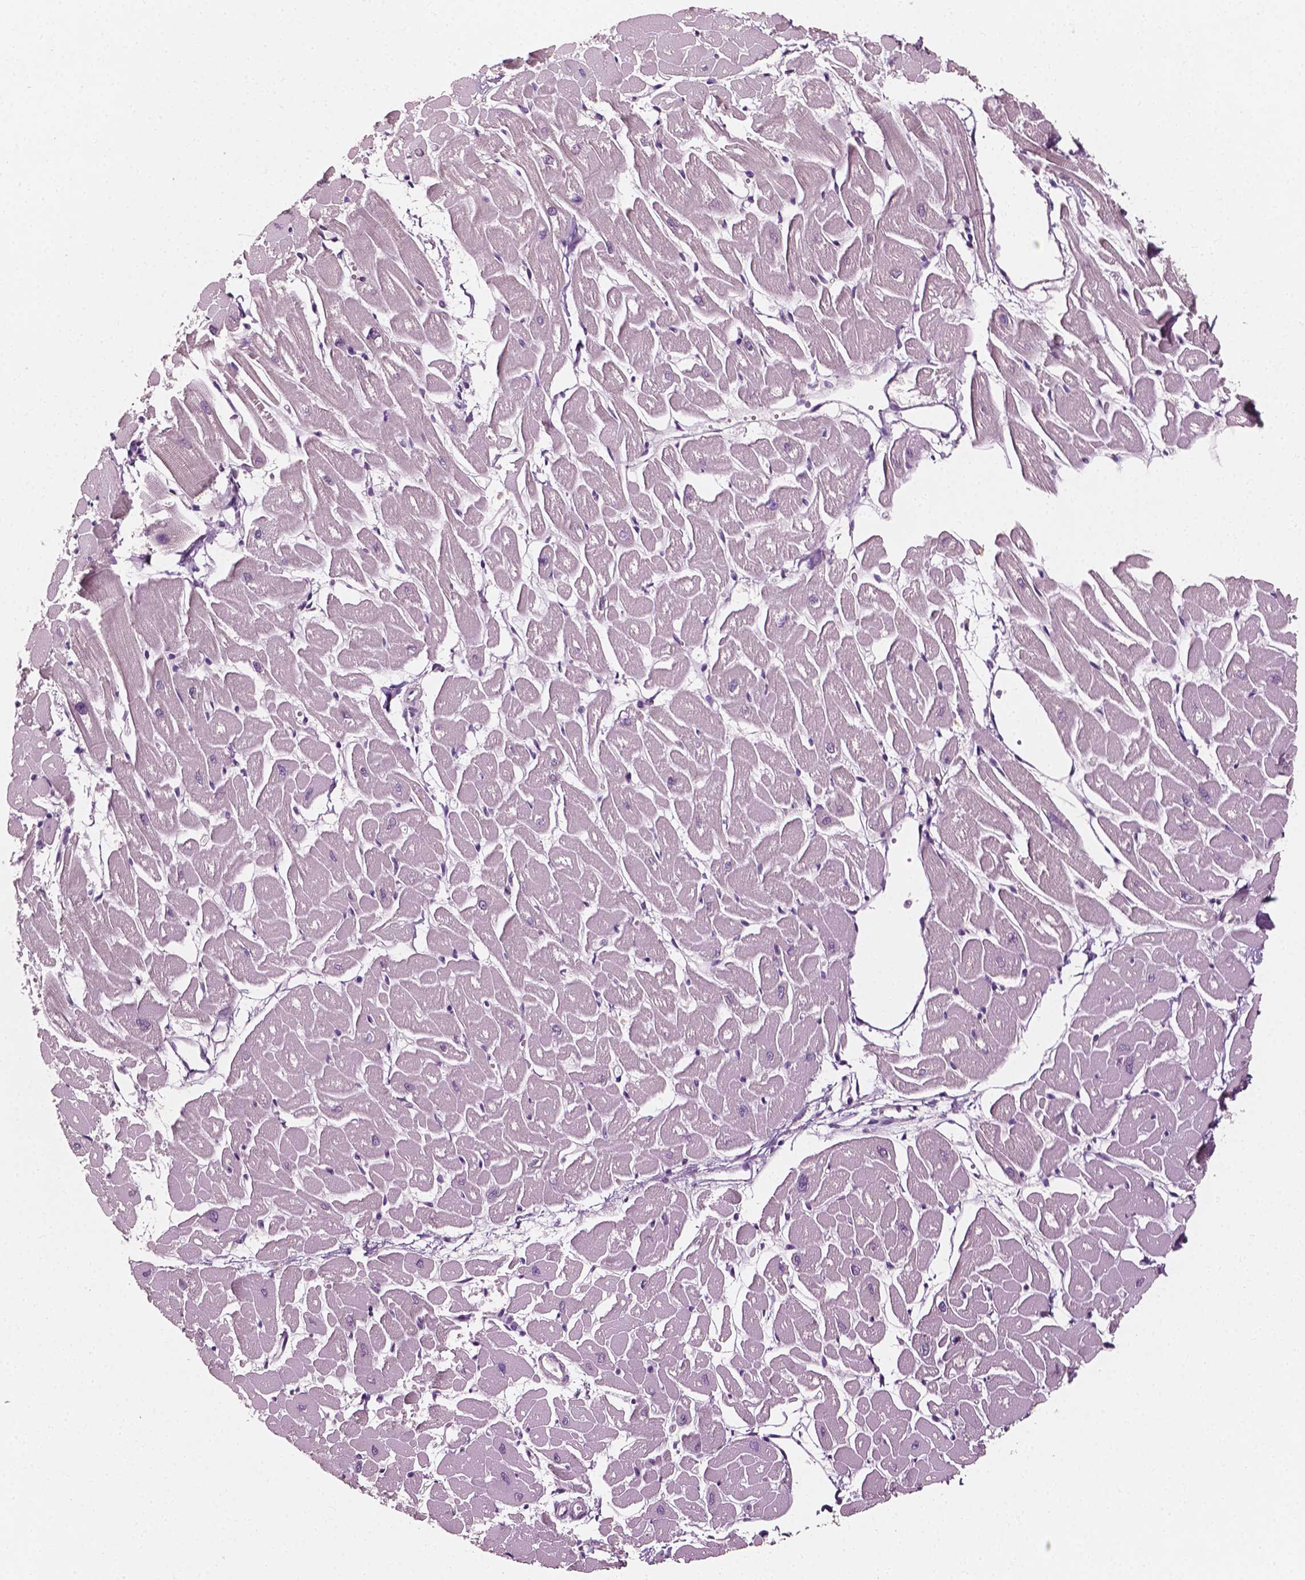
{"staining": {"intensity": "negative", "quantity": "none", "location": "none"}, "tissue": "heart muscle", "cell_type": "Cardiomyocytes", "image_type": "normal", "snomed": [{"axis": "morphology", "description": "Normal tissue, NOS"}, {"axis": "topography", "description": "Heart"}], "caption": "IHC of unremarkable heart muscle displays no expression in cardiomyocytes.", "gene": "PLA2R1", "patient": {"sex": "male", "age": 57}}